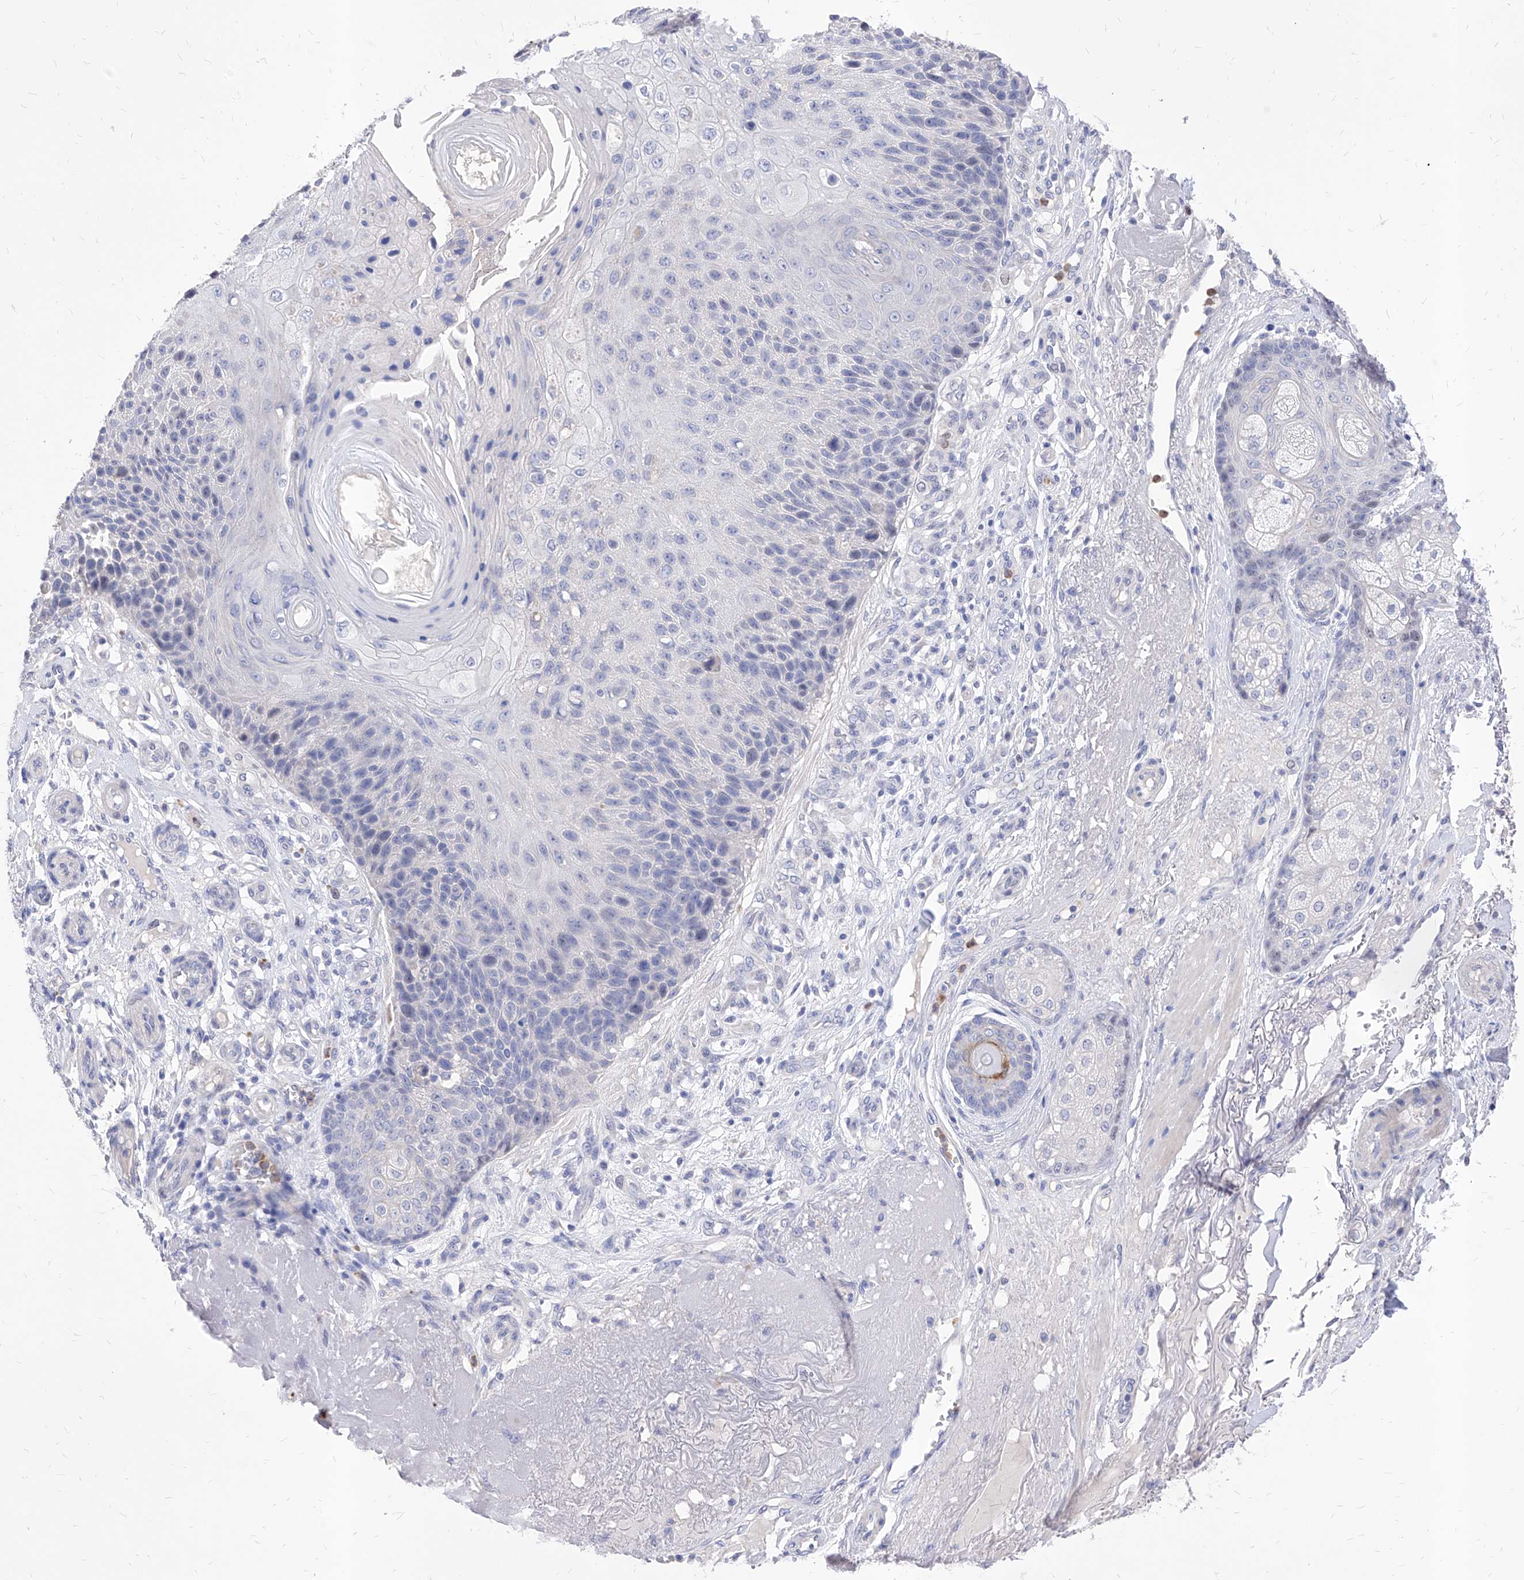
{"staining": {"intensity": "negative", "quantity": "none", "location": "none"}, "tissue": "skin cancer", "cell_type": "Tumor cells", "image_type": "cancer", "snomed": [{"axis": "morphology", "description": "Squamous cell carcinoma, NOS"}, {"axis": "topography", "description": "Skin"}], "caption": "A micrograph of human skin cancer (squamous cell carcinoma) is negative for staining in tumor cells.", "gene": "VAX1", "patient": {"sex": "female", "age": 88}}